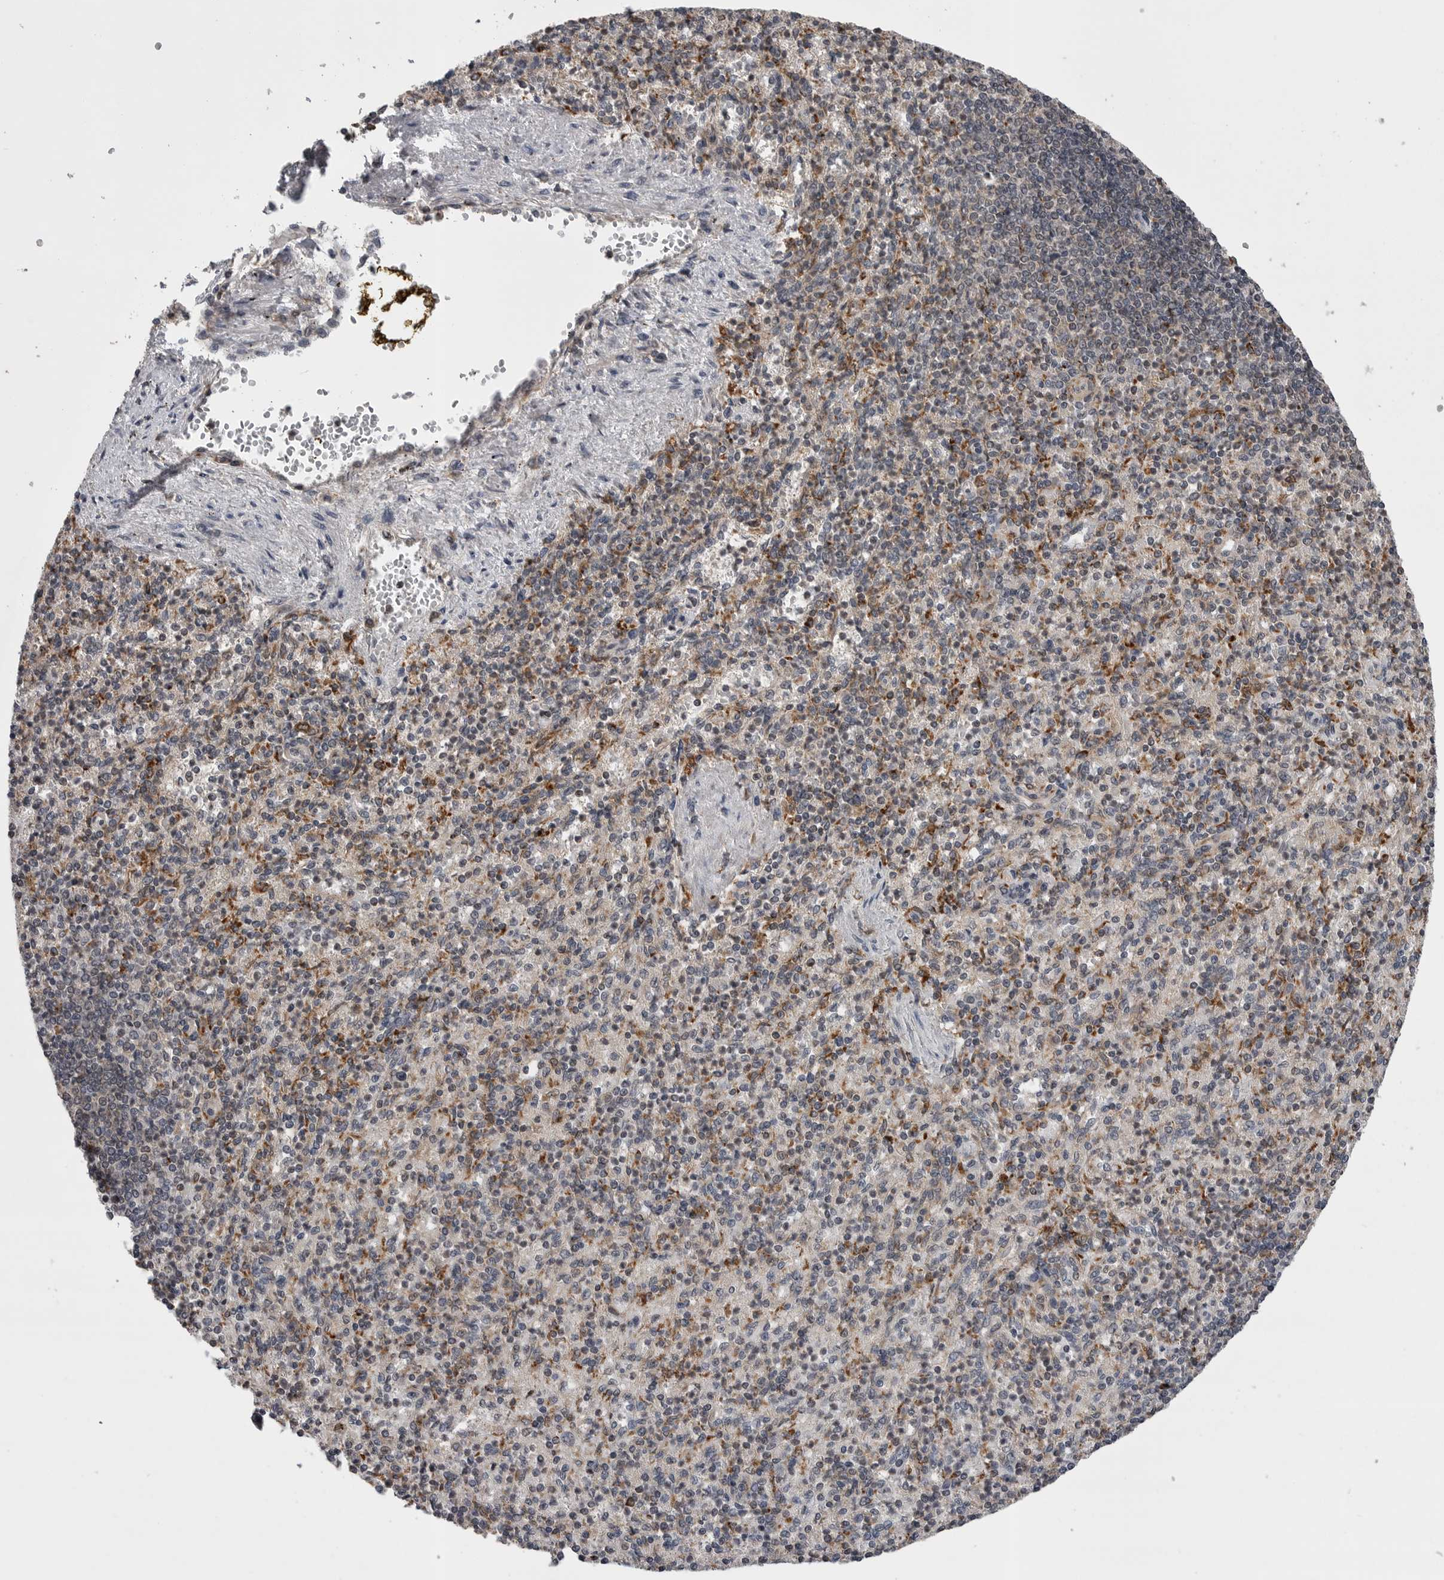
{"staining": {"intensity": "negative", "quantity": "none", "location": "none"}, "tissue": "spleen", "cell_type": "Cells in red pulp", "image_type": "normal", "snomed": [{"axis": "morphology", "description": "Normal tissue, NOS"}, {"axis": "topography", "description": "Spleen"}], "caption": "Spleen was stained to show a protein in brown. There is no significant expression in cells in red pulp. (DAB IHC, high magnification).", "gene": "AOAH", "patient": {"sex": "female", "age": 74}}